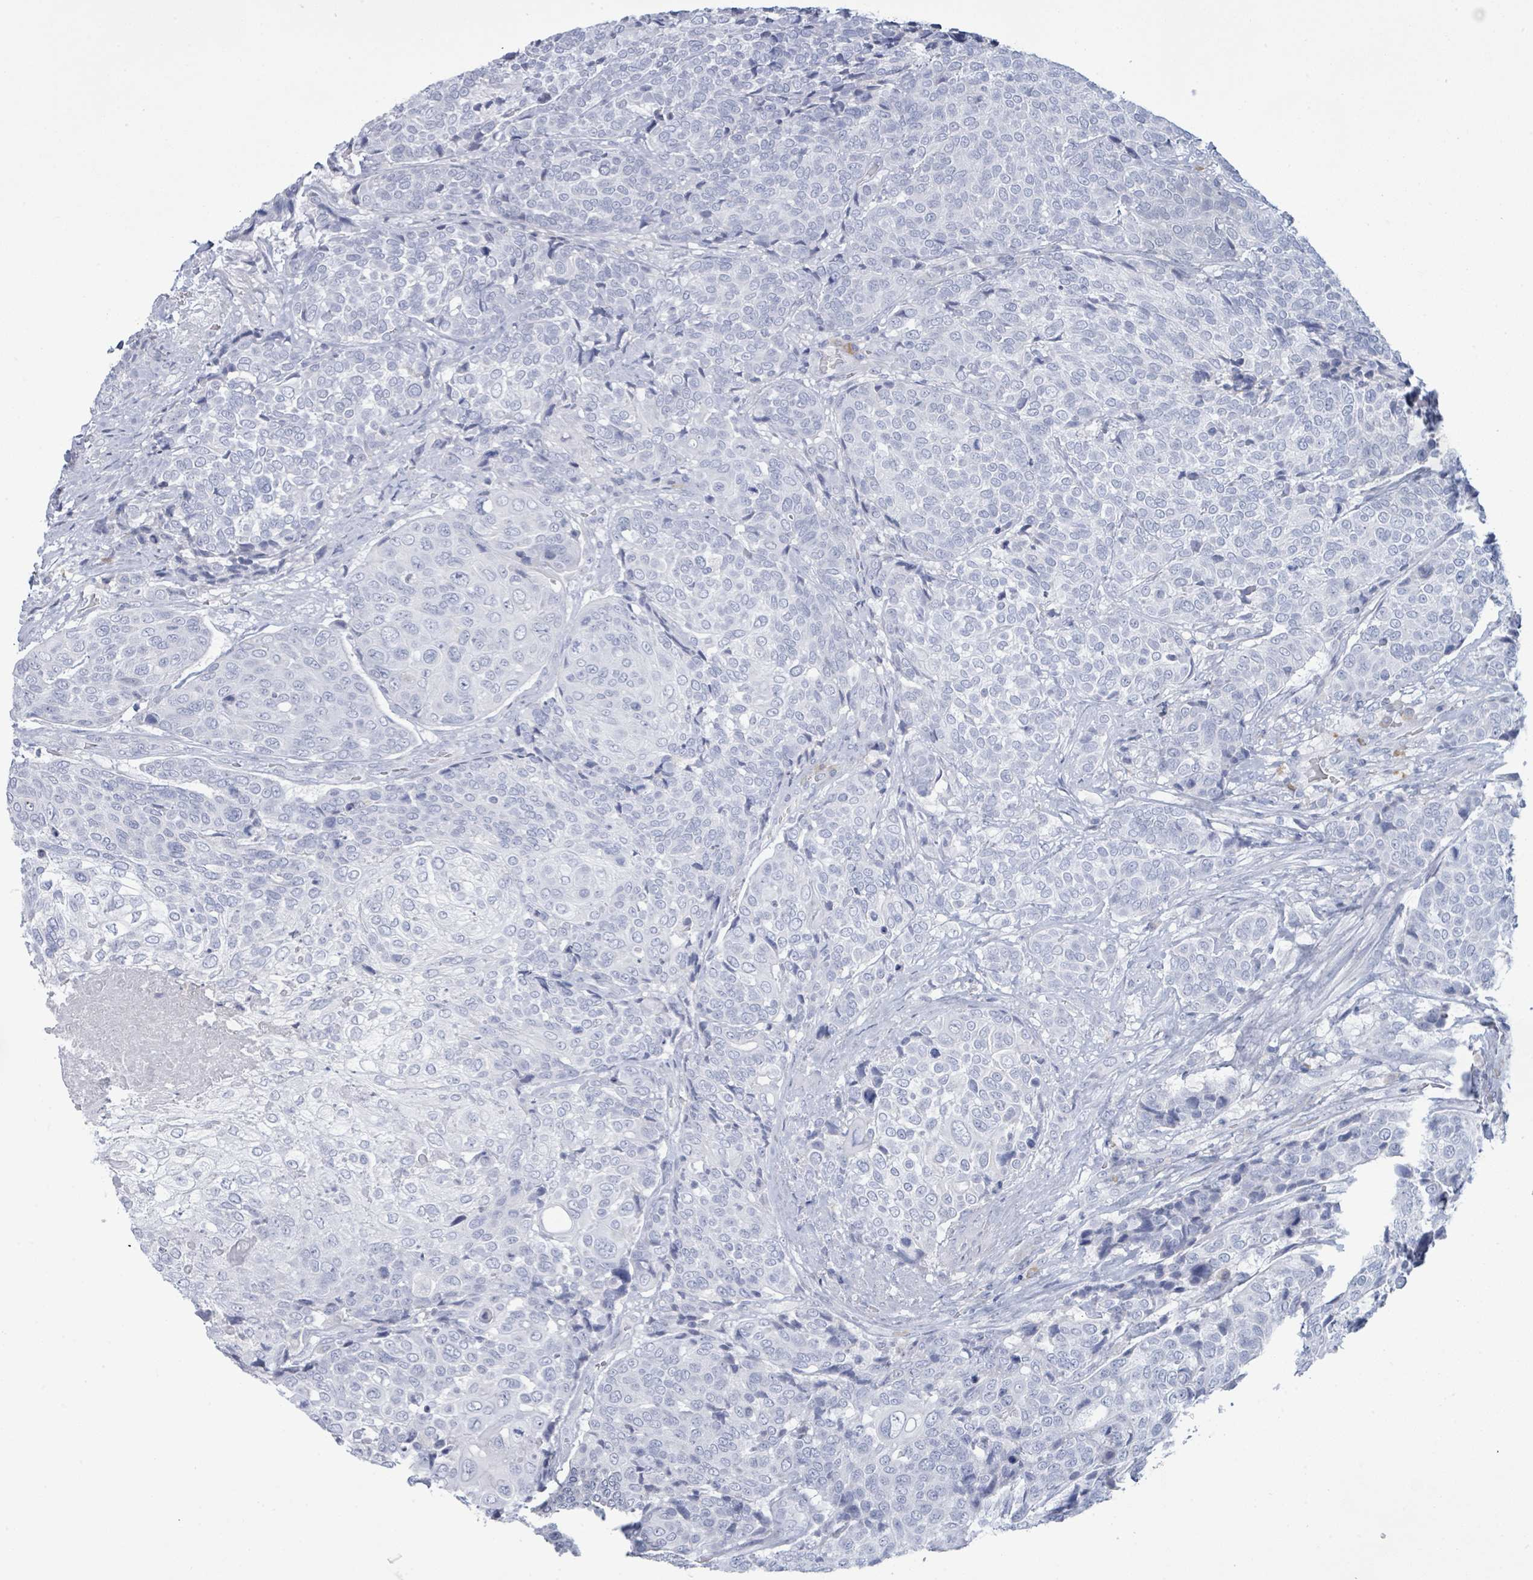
{"staining": {"intensity": "negative", "quantity": "none", "location": "none"}, "tissue": "urothelial cancer", "cell_type": "Tumor cells", "image_type": "cancer", "snomed": [{"axis": "morphology", "description": "Urothelial carcinoma, High grade"}, {"axis": "topography", "description": "Urinary bladder"}], "caption": "Tumor cells show no significant expression in urothelial cancer.", "gene": "PGA3", "patient": {"sex": "female", "age": 70}}